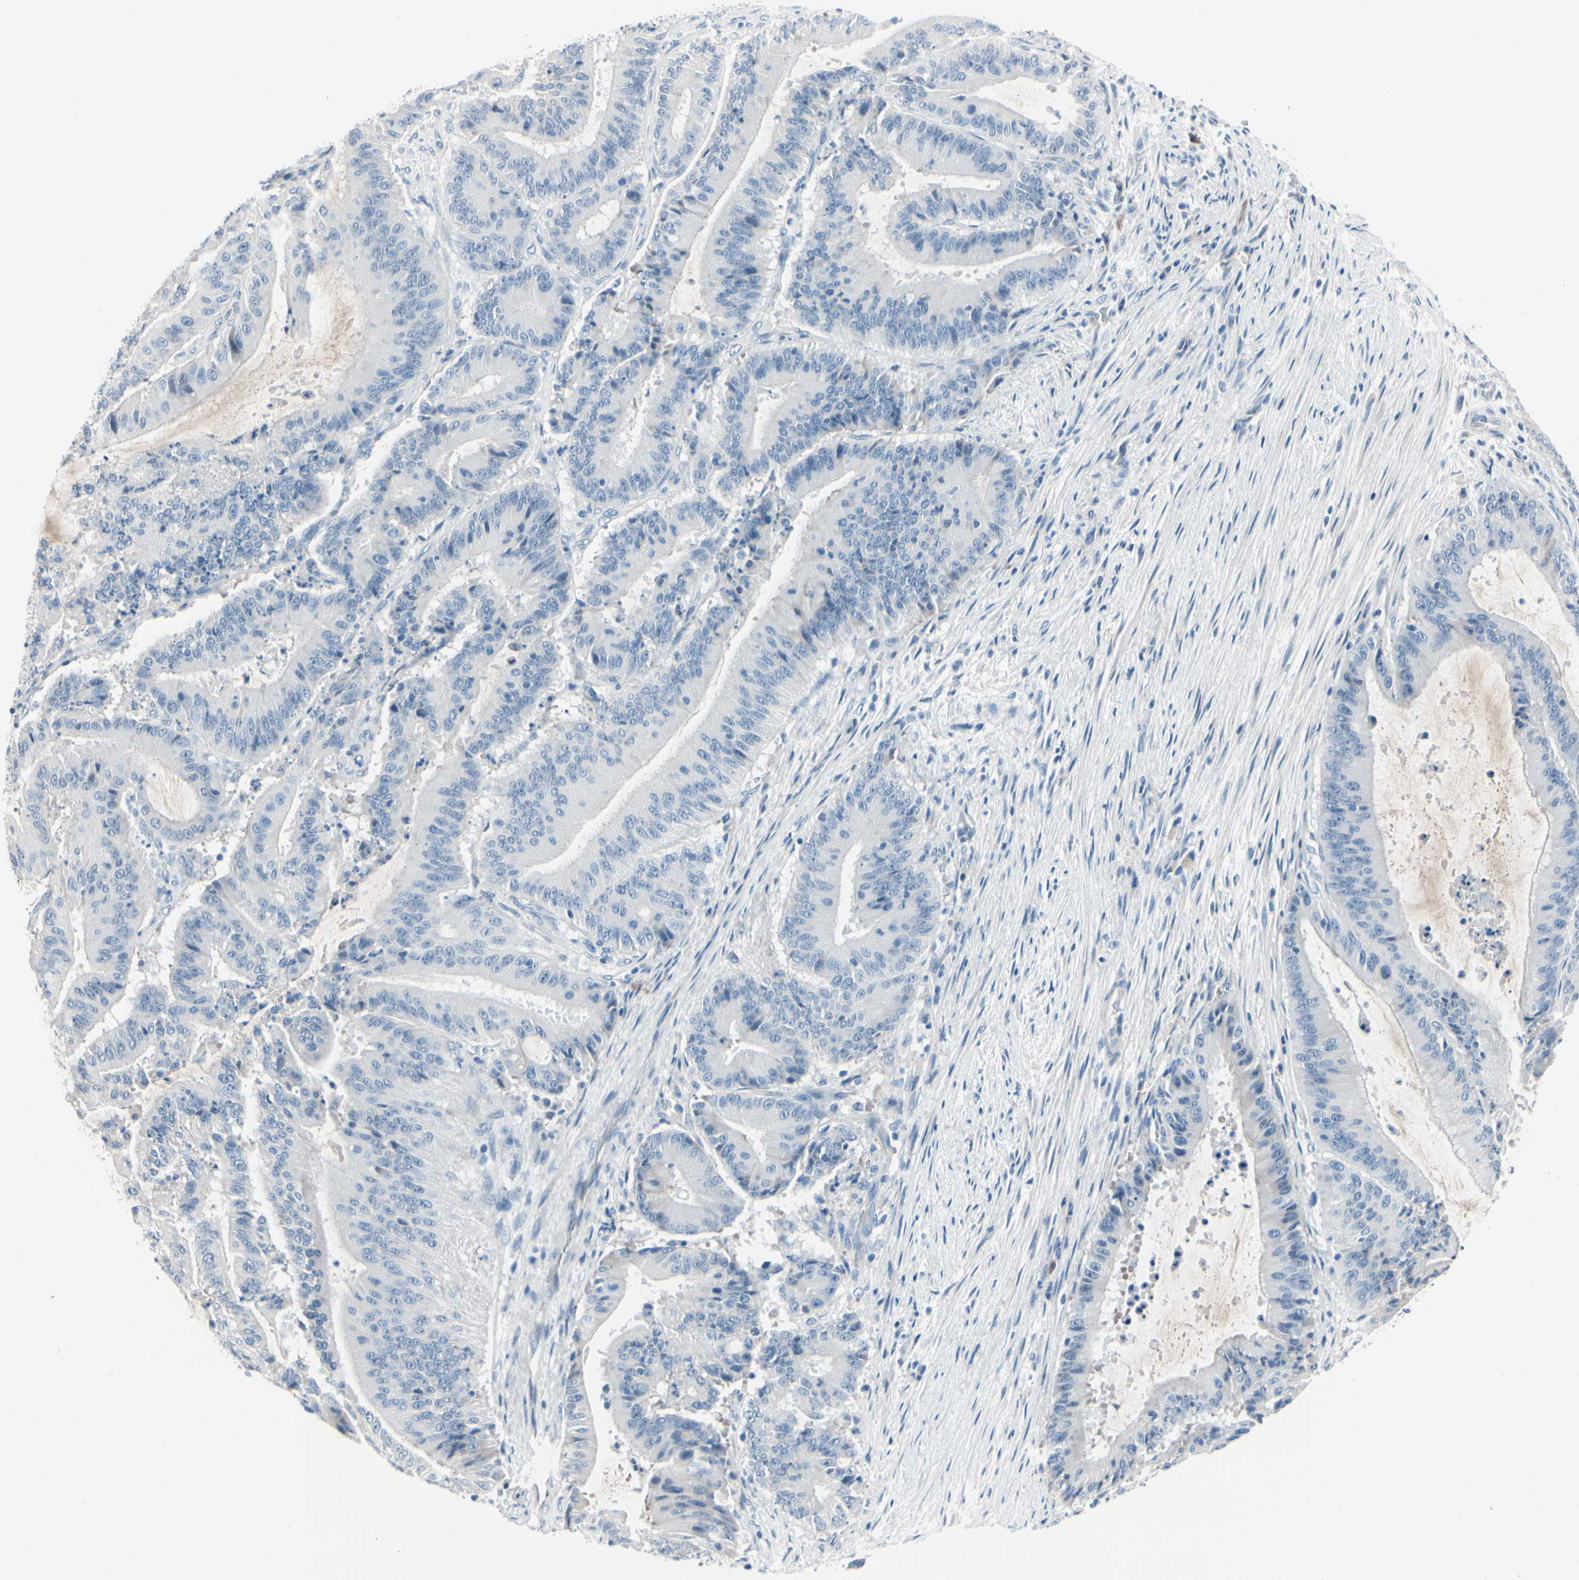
{"staining": {"intensity": "negative", "quantity": "none", "location": "none"}, "tissue": "liver cancer", "cell_type": "Tumor cells", "image_type": "cancer", "snomed": [{"axis": "morphology", "description": "Cholangiocarcinoma"}, {"axis": "topography", "description": "Liver"}], "caption": "Immunohistochemical staining of human liver cancer (cholangiocarcinoma) demonstrates no significant positivity in tumor cells.", "gene": "PGR", "patient": {"sex": "female", "age": 73}}